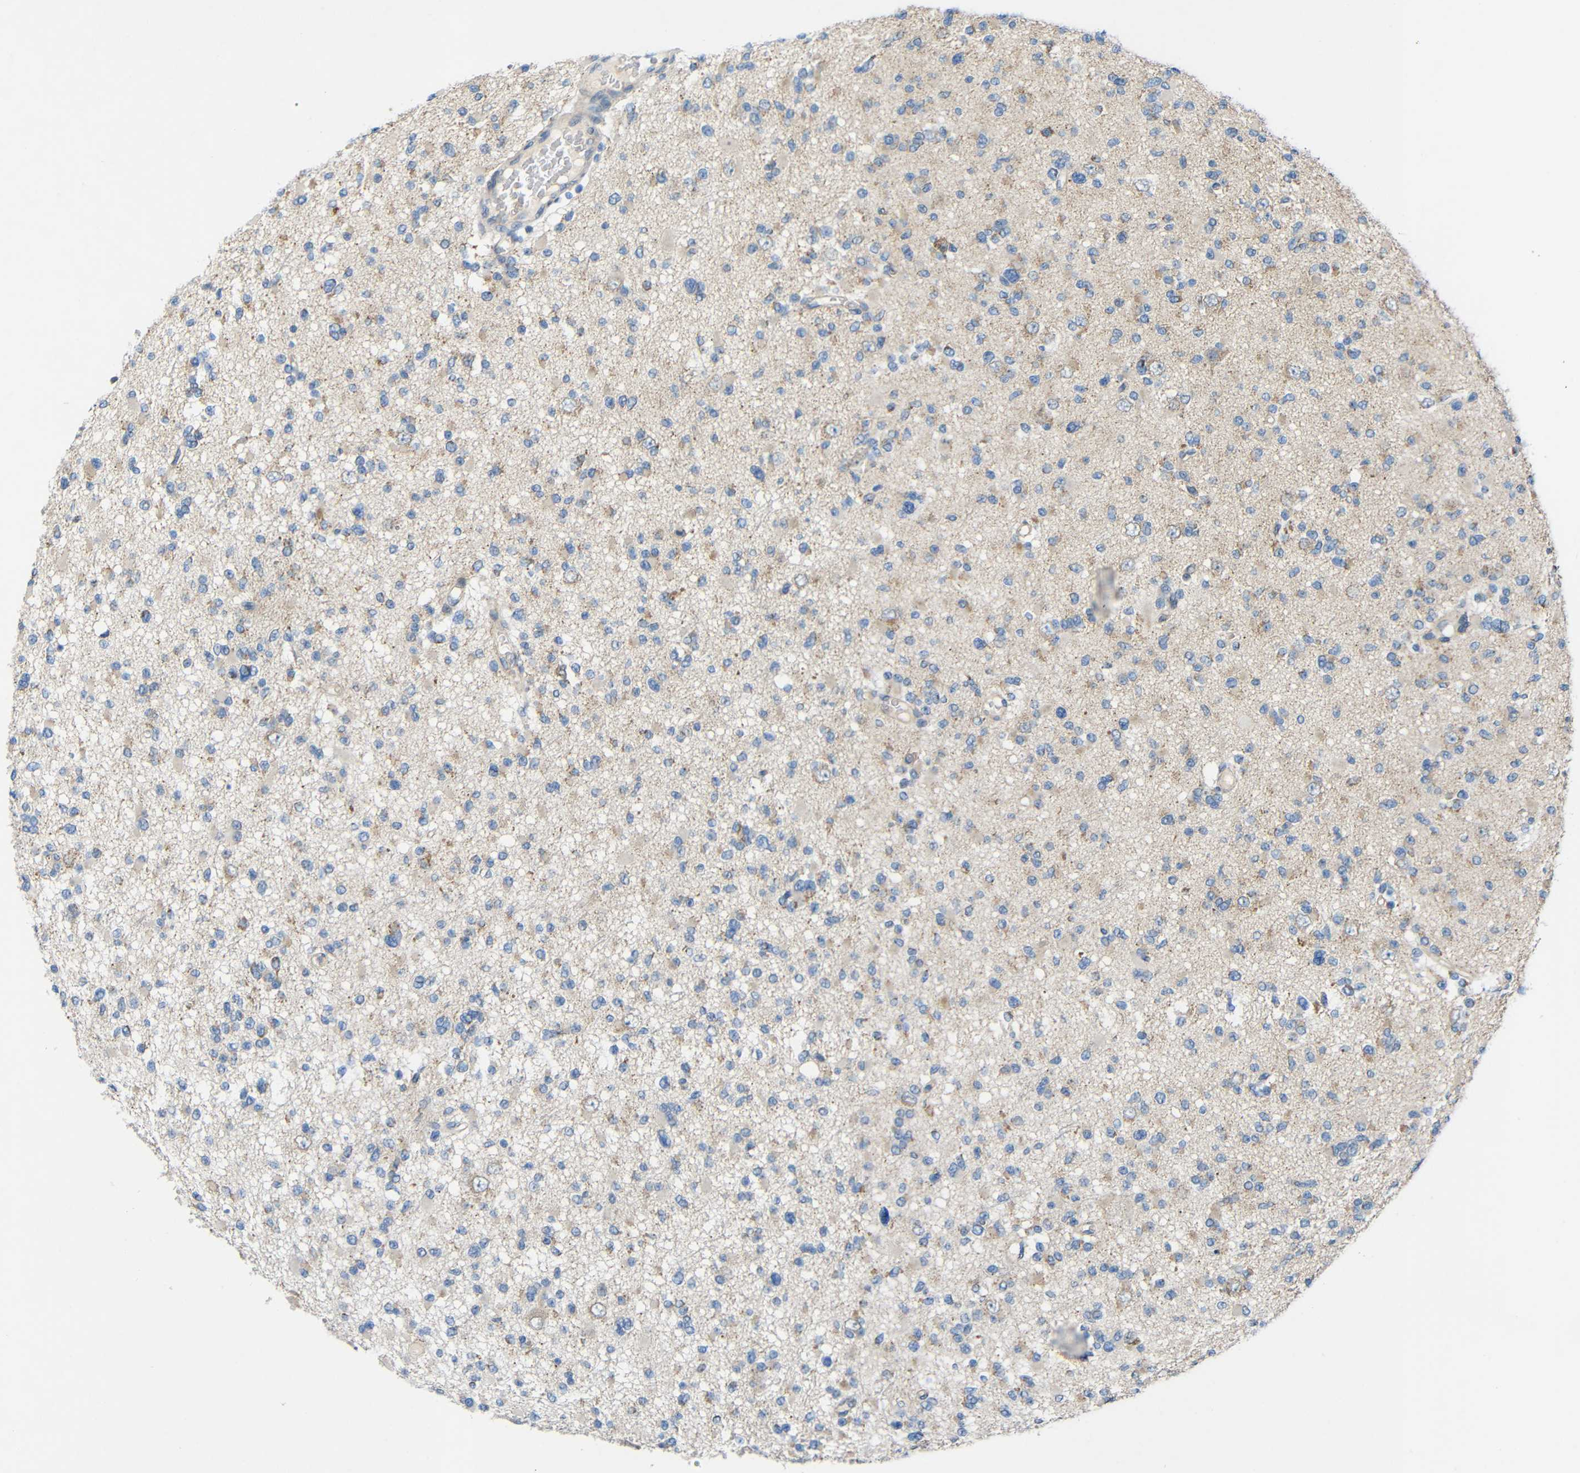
{"staining": {"intensity": "negative", "quantity": "none", "location": "none"}, "tissue": "glioma", "cell_type": "Tumor cells", "image_type": "cancer", "snomed": [{"axis": "morphology", "description": "Glioma, malignant, Low grade"}, {"axis": "topography", "description": "Brain"}], "caption": "High power microscopy photomicrograph of an IHC photomicrograph of malignant low-grade glioma, revealing no significant positivity in tumor cells.", "gene": "TMEM25", "patient": {"sex": "female", "age": 22}}